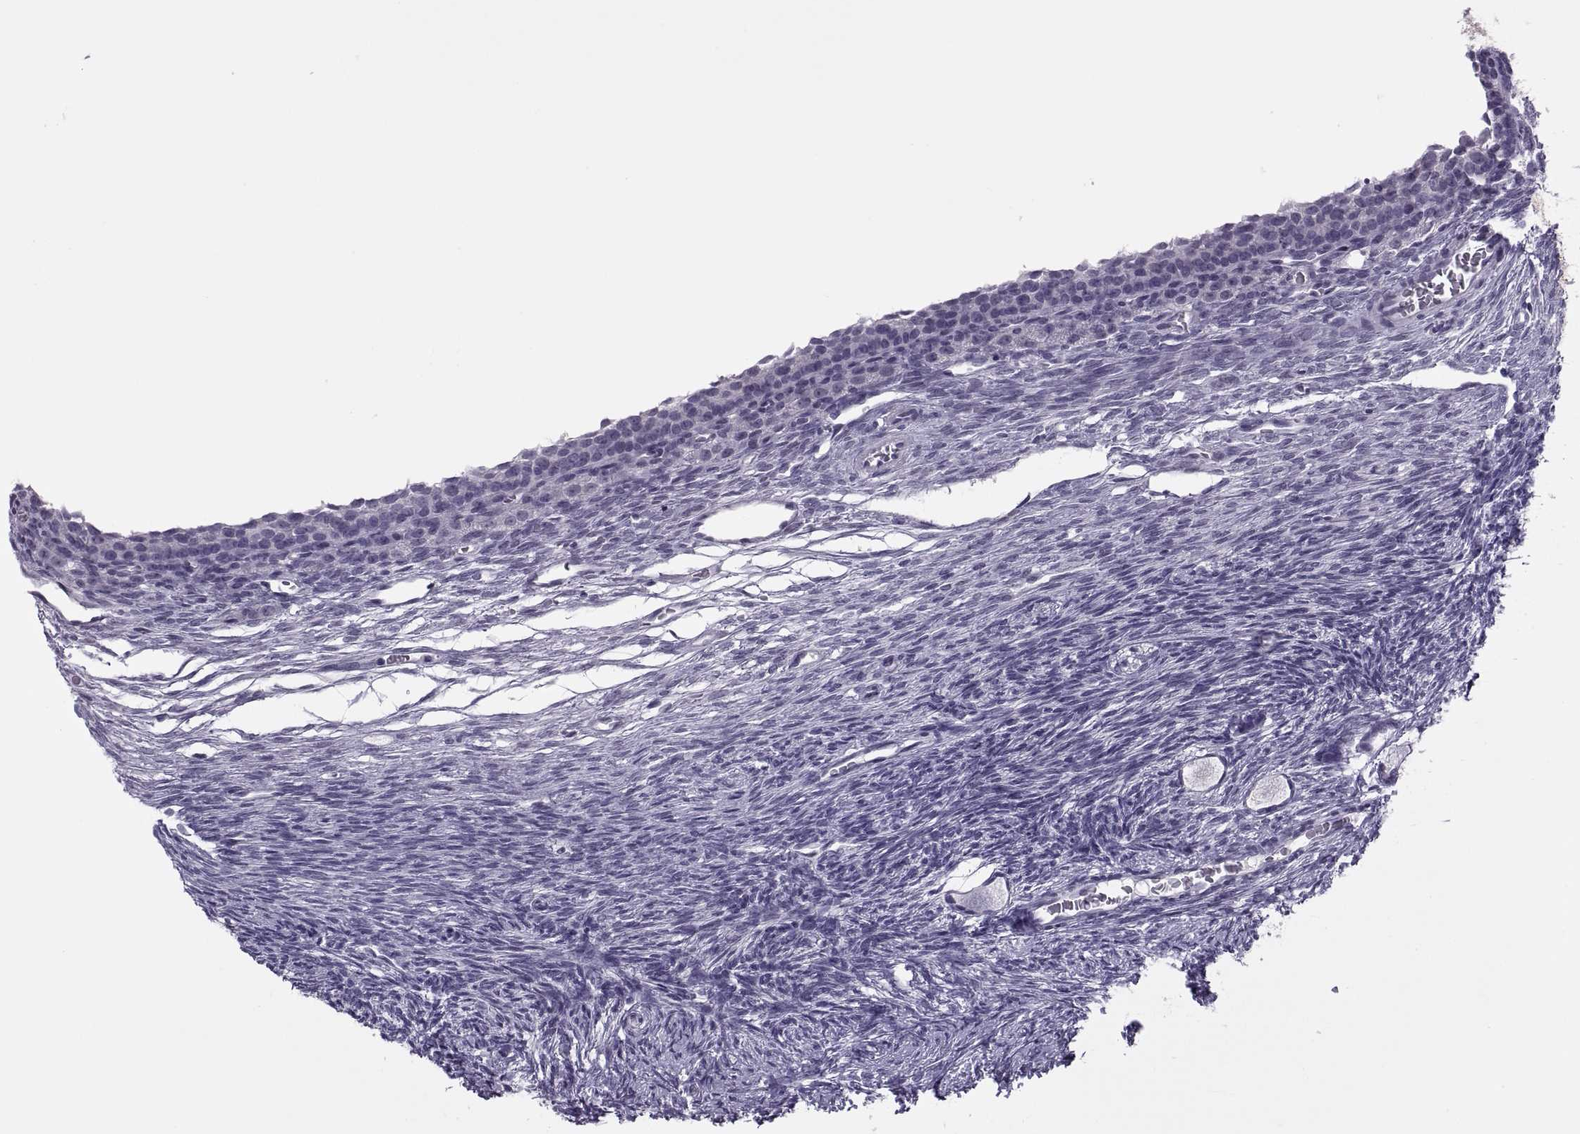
{"staining": {"intensity": "negative", "quantity": "none", "location": "none"}, "tissue": "ovary", "cell_type": "Follicle cells", "image_type": "normal", "snomed": [{"axis": "morphology", "description": "Normal tissue, NOS"}, {"axis": "topography", "description": "Ovary"}], "caption": "Follicle cells are negative for brown protein staining in normal ovary. (Brightfield microscopy of DAB IHC at high magnification).", "gene": "SYNGR4", "patient": {"sex": "female", "age": 27}}